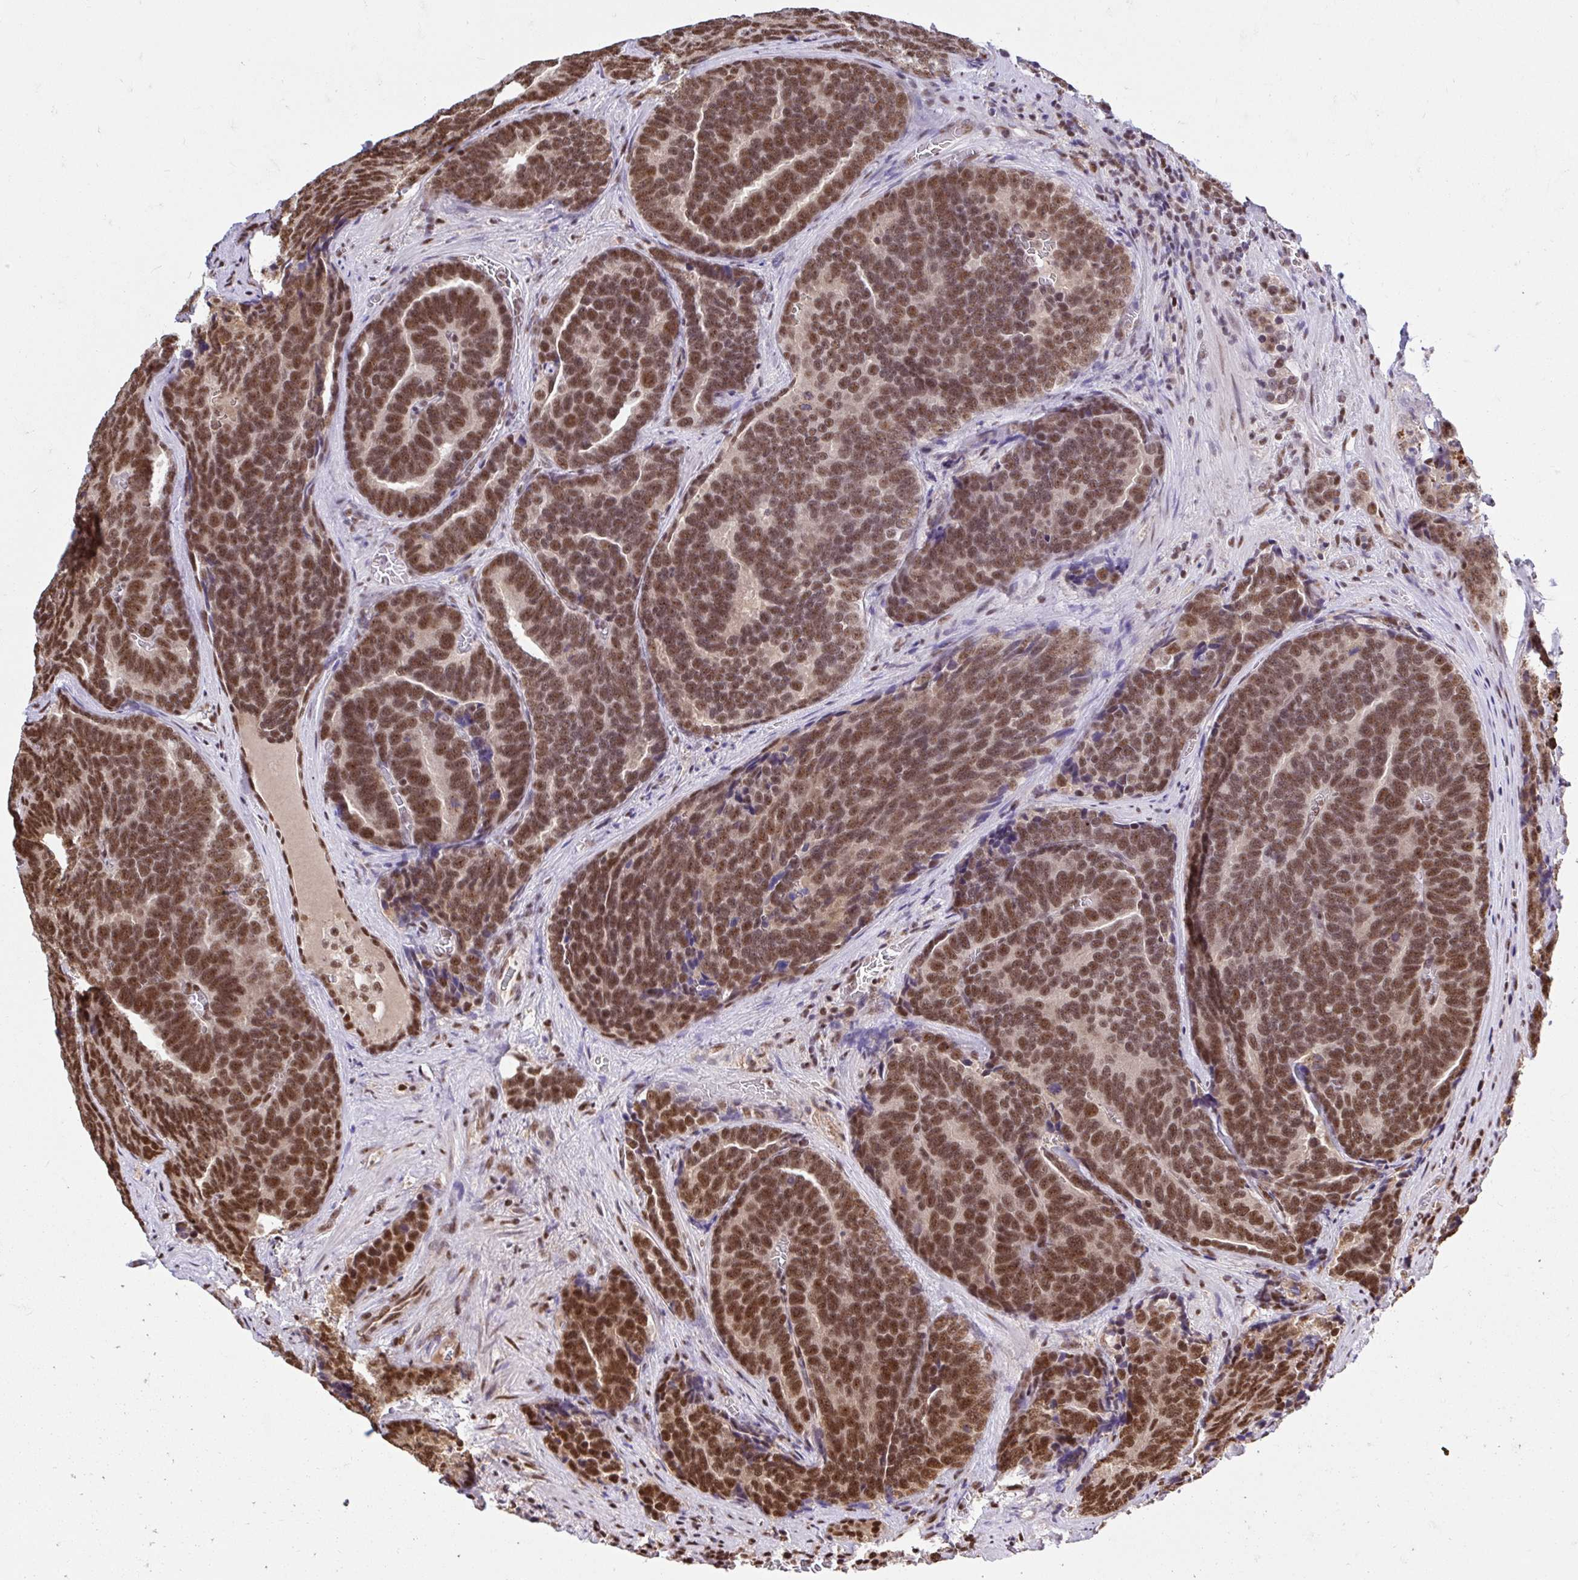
{"staining": {"intensity": "moderate", "quantity": ">75%", "location": "nuclear"}, "tissue": "prostate cancer", "cell_type": "Tumor cells", "image_type": "cancer", "snomed": [{"axis": "morphology", "description": "Adenocarcinoma, Low grade"}, {"axis": "topography", "description": "Prostate"}], "caption": "Human prostate adenocarcinoma (low-grade) stained with a brown dye displays moderate nuclear positive expression in about >75% of tumor cells.", "gene": "ABCA9", "patient": {"sex": "male", "age": 62}}